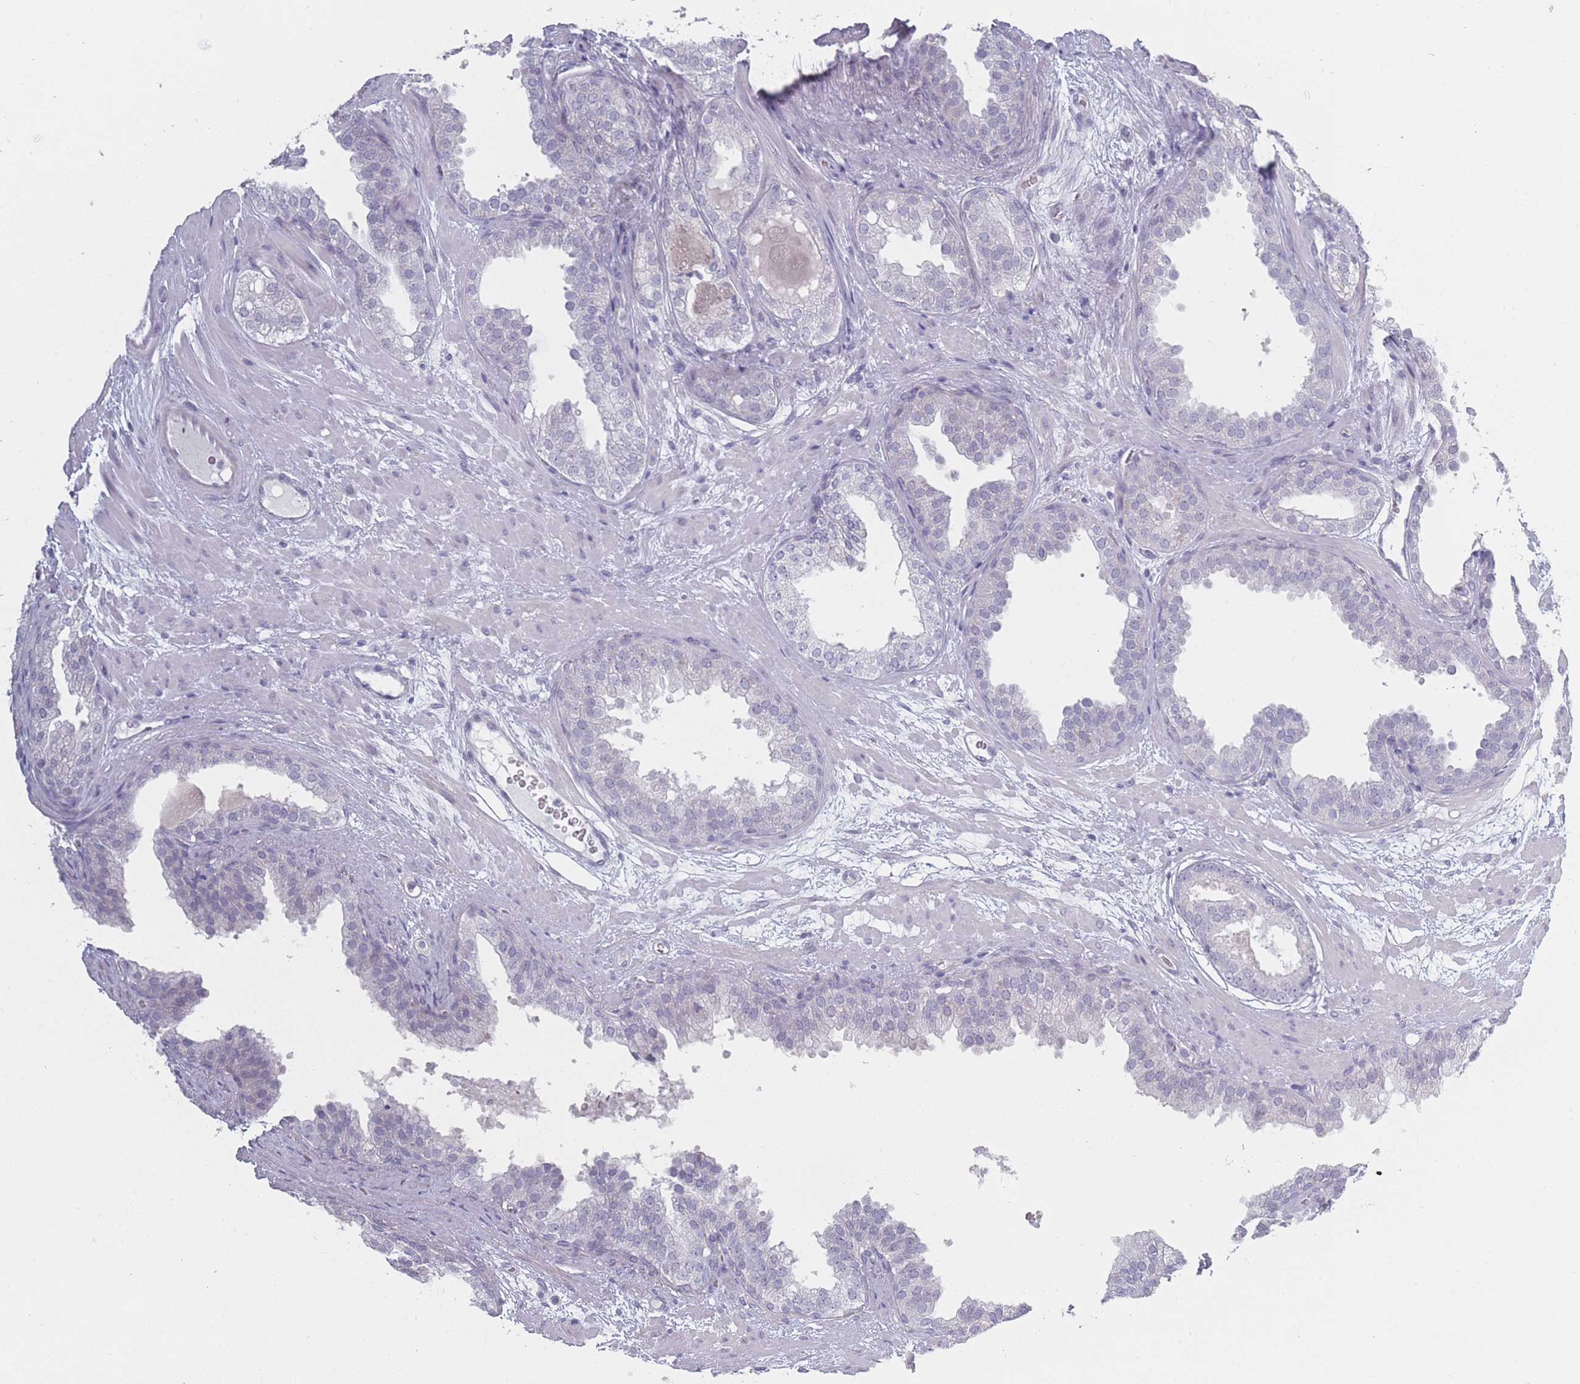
{"staining": {"intensity": "negative", "quantity": "none", "location": "none"}, "tissue": "prostate cancer", "cell_type": "Tumor cells", "image_type": "cancer", "snomed": [{"axis": "morphology", "description": "Adenocarcinoma, High grade"}, {"axis": "topography", "description": "Prostate"}], "caption": "The image reveals no significant positivity in tumor cells of prostate cancer. (Immunohistochemistry (ihc), brightfield microscopy, high magnification).", "gene": "ROS1", "patient": {"sex": "male", "age": 59}}